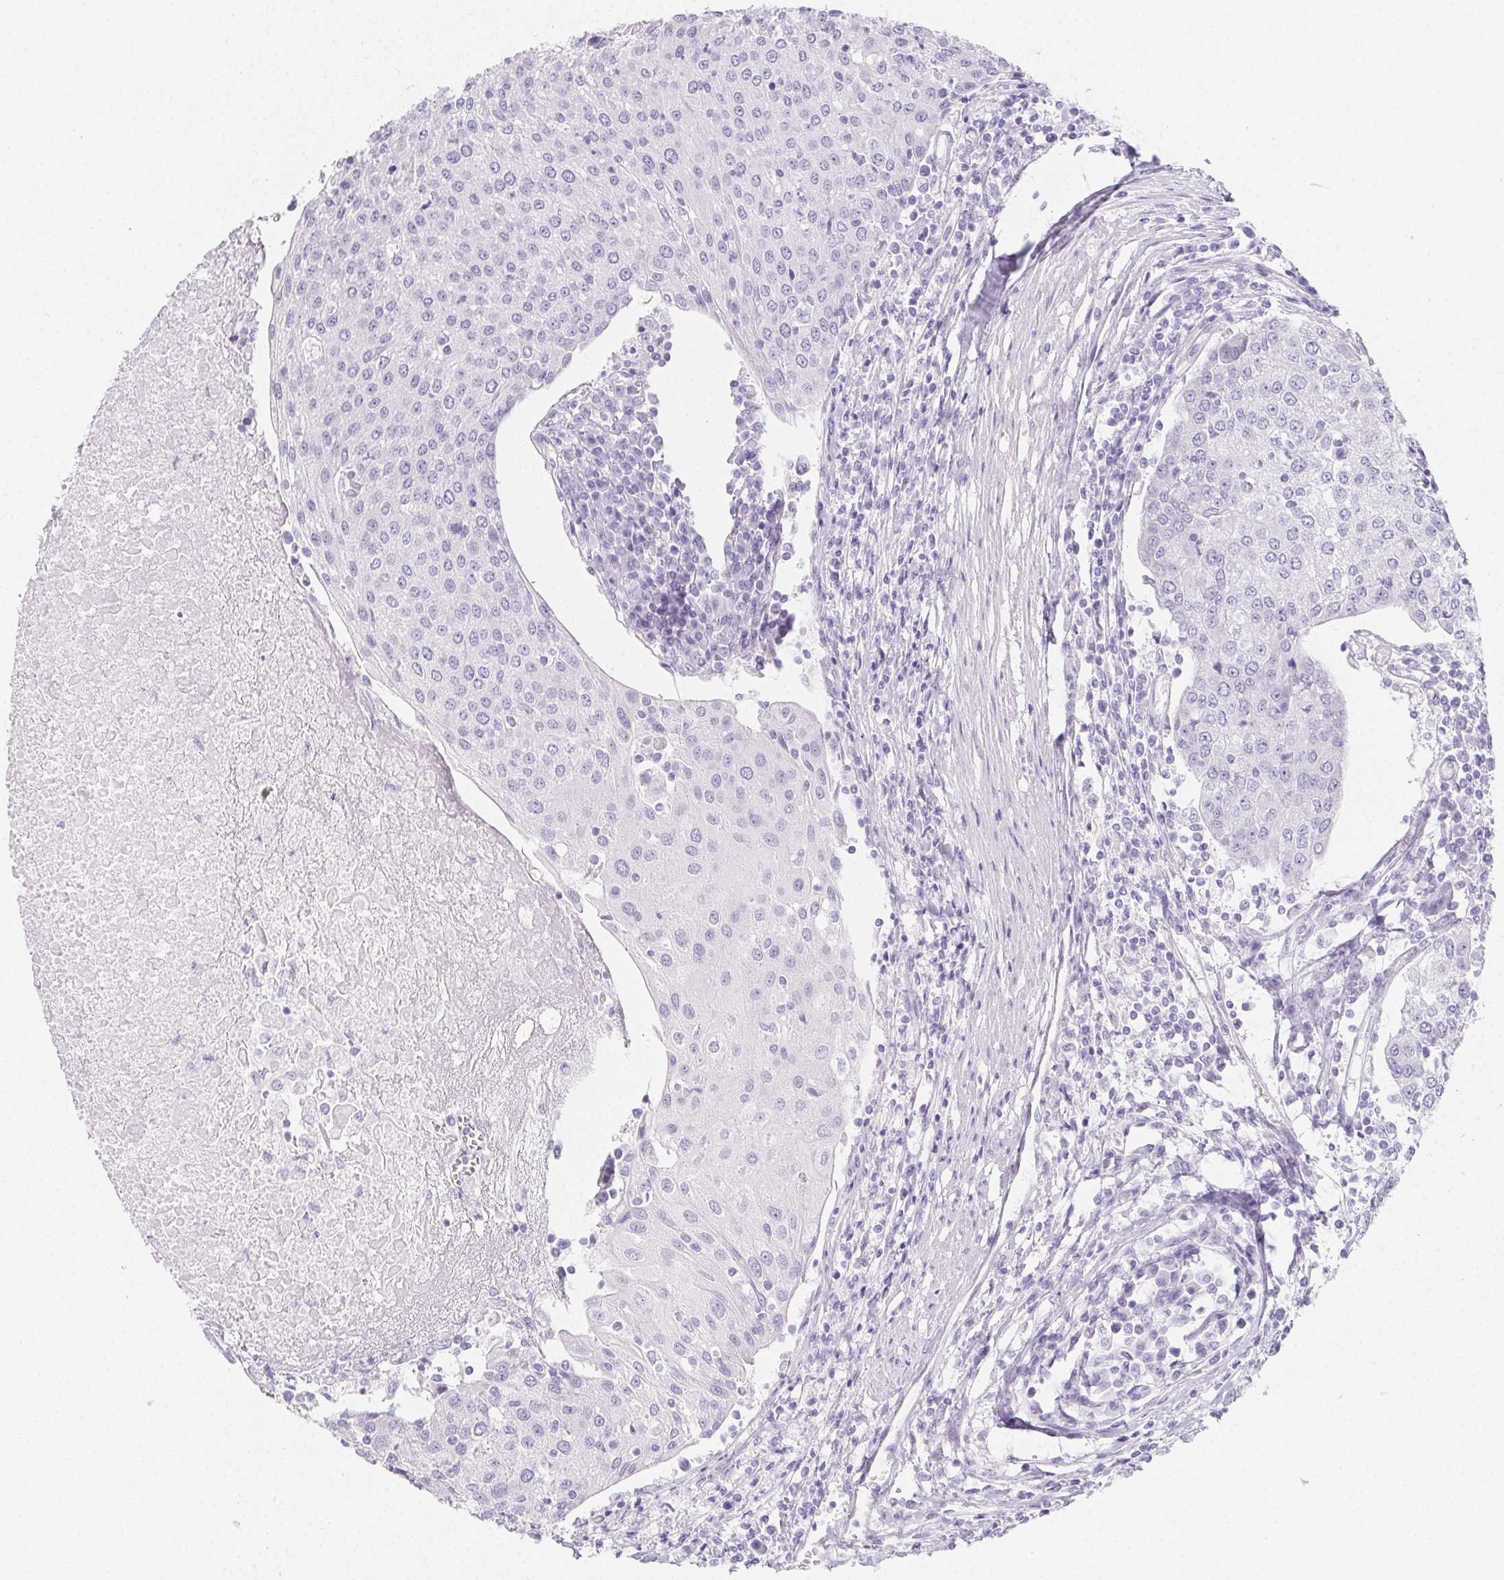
{"staining": {"intensity": "negative", "quantity": "none", "location": "none"}, "tissue": "urothelial cancer", "cell_type": "Tumor cells", "image_type": "cancer", "snomed": [{"axis": "morphology", "description": "Urothelial carcinoma, High grade"}, {"axis": "topography", "description": "Urinary bladder"}], "caption": "Protein analysis of urothelial cancer demonstrates no significant staining in tumor cells.", "gene": "ZBBX", "patient": {"sex": "female", "age": 85}}